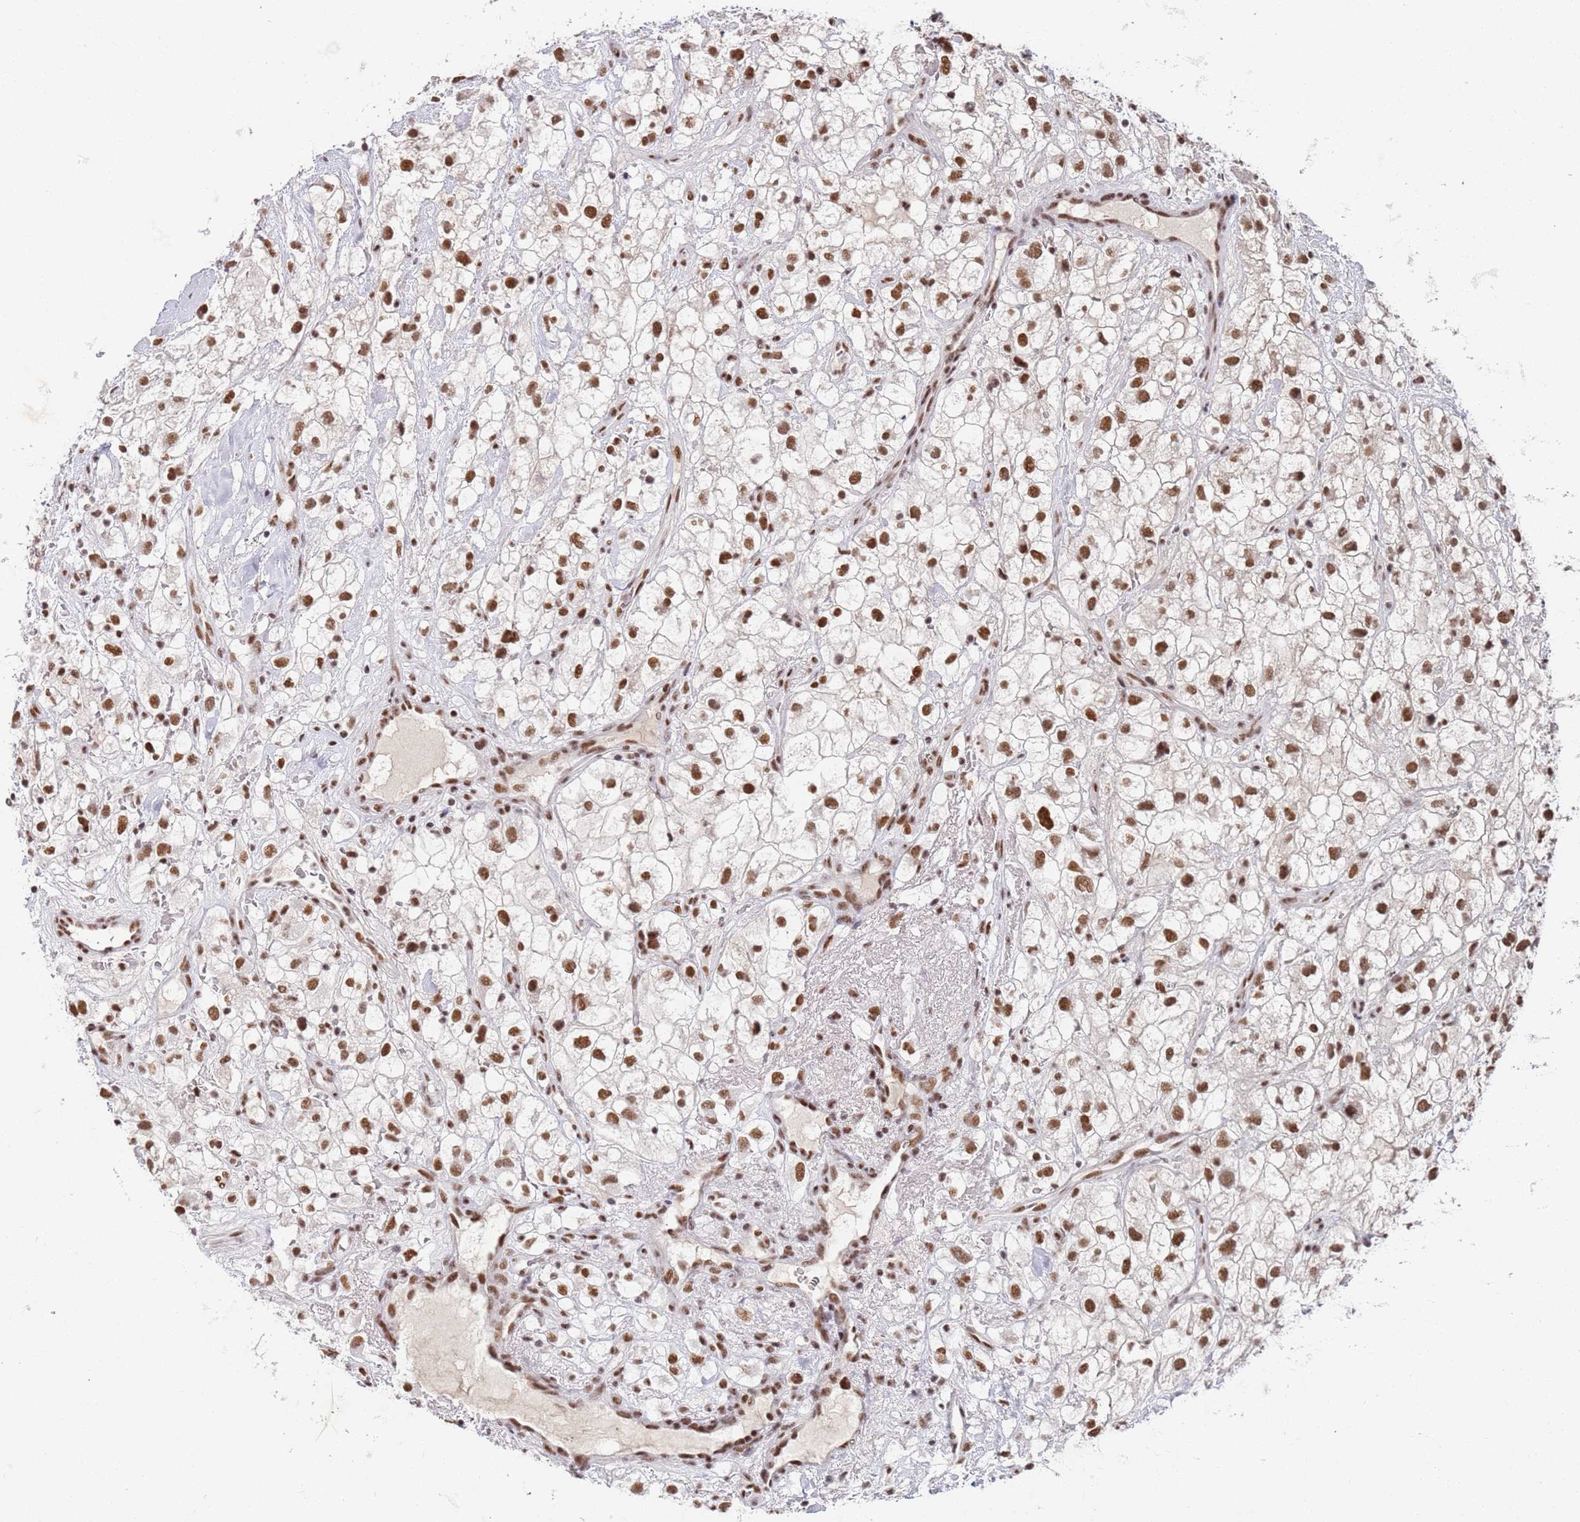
{"staining": {"intensity": "moderate", "quantity": ">75%", "location": "nuclear"}, "tissue": "renal cancer", "cell_type": "Tumor cells", "image_type": "cancer", "snomed": [{"axis": "morphology", "description": "Adenocarcinoma, NOS"}, {"axis": "topography", "description": "Kidney"}], "caption": "Adenocarcinoma (renal) tissue reveals moderate nuclear expression in approximately >75% of tumor cells", "gene": "AKAP8L", "patient": {"sex": "male", "age": 59}}